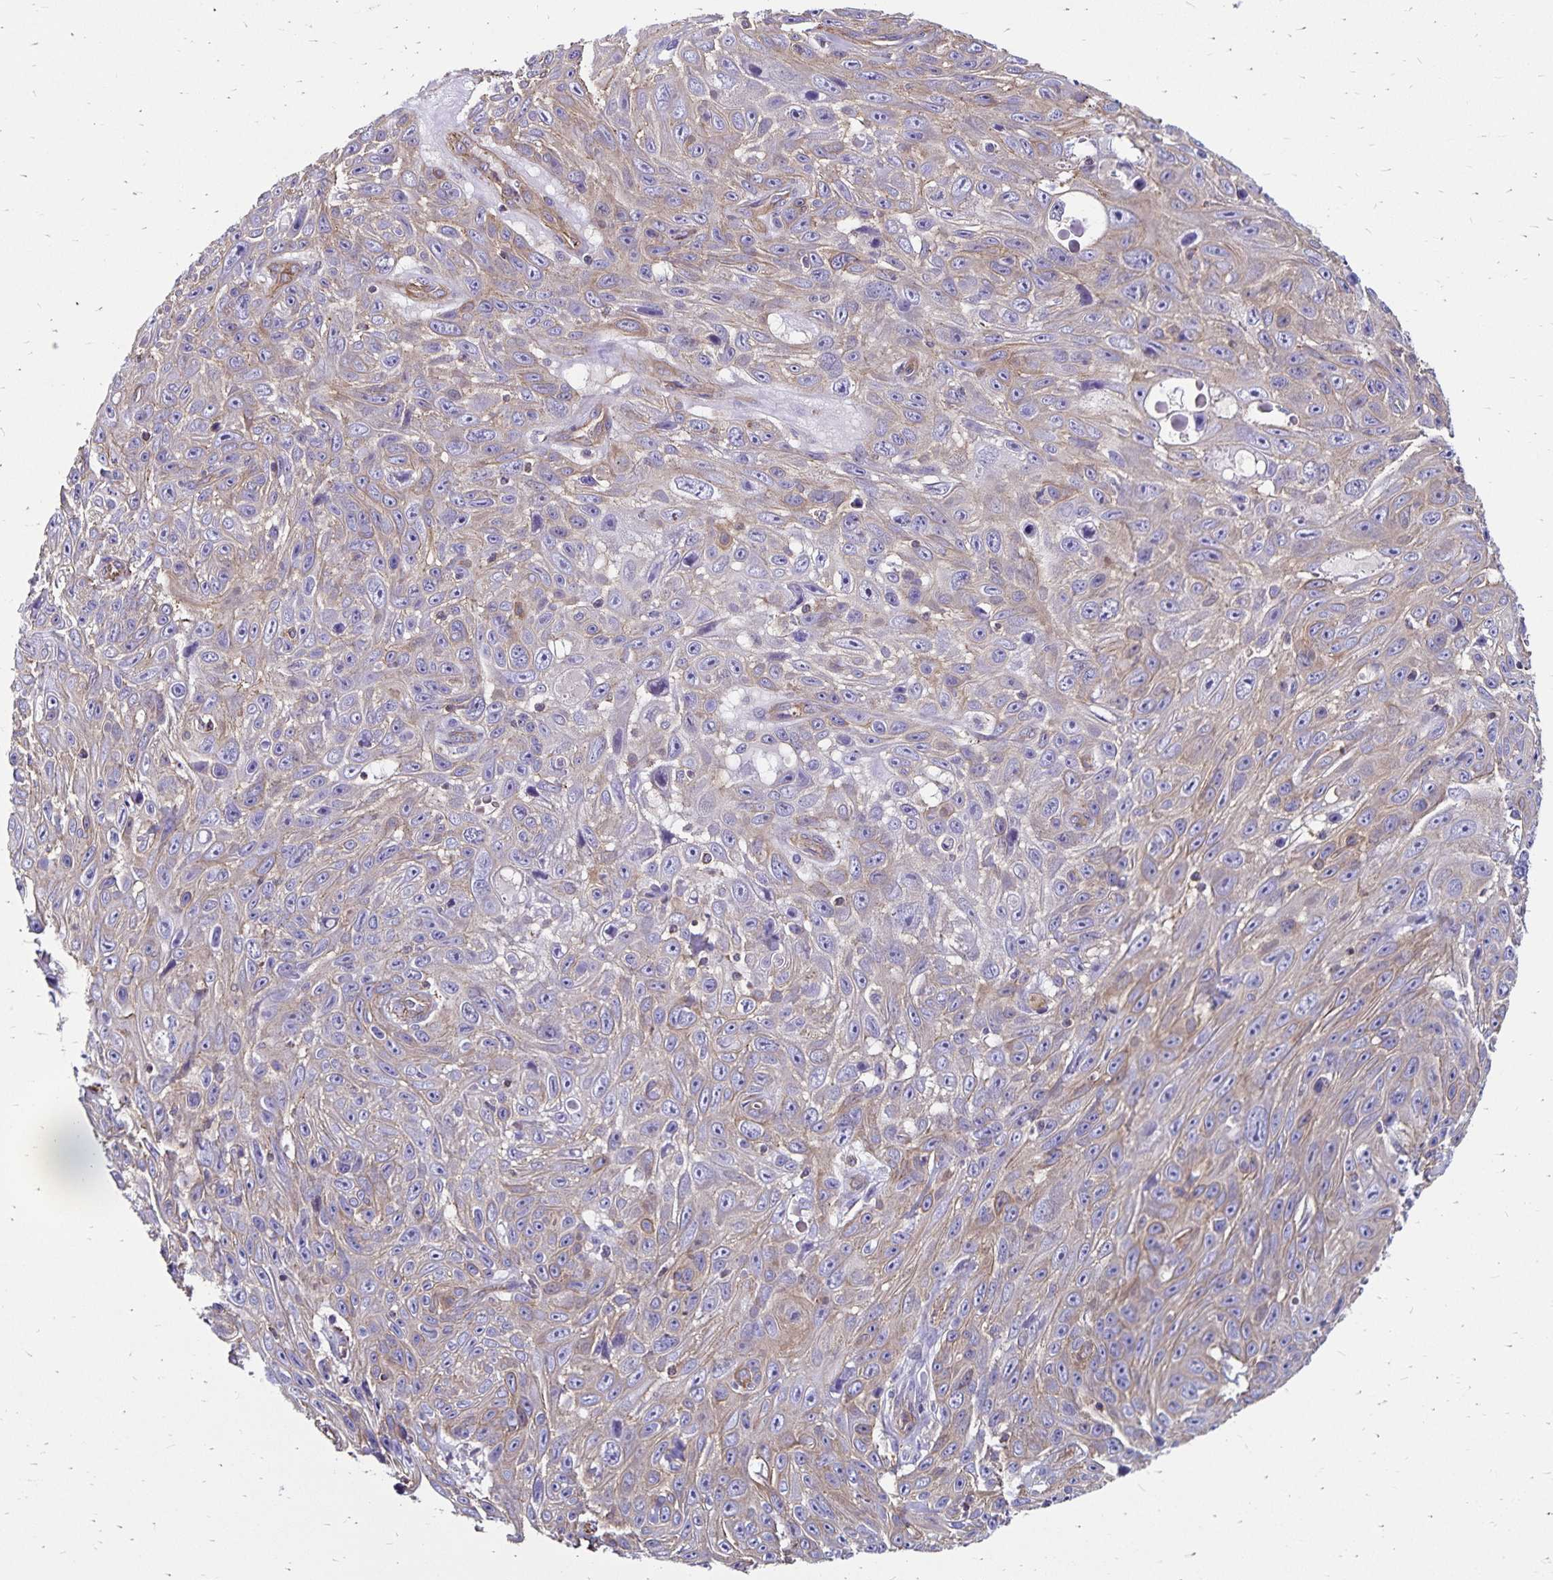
{"staining": {"intensity": "weak", "quantity": "<25%", "location": "cytoplasmic/membranous"}, "tissue": "skin cancer", "cell_type": "Tumor cells", "image_type": "cancer", "snomed": [{"axis": "morphology", "description": "Squamous cell carcinoma, NOS"}, {"axis": "topography", "description": "Skin"}], "caption": "Protein analysis of skin squamous cell carcinoma exhibits no significant positivity in tumor cells. Nuclei are stained in blue.", "gene": "RPRML", "patient": {"sex": "male", "age": 82}}